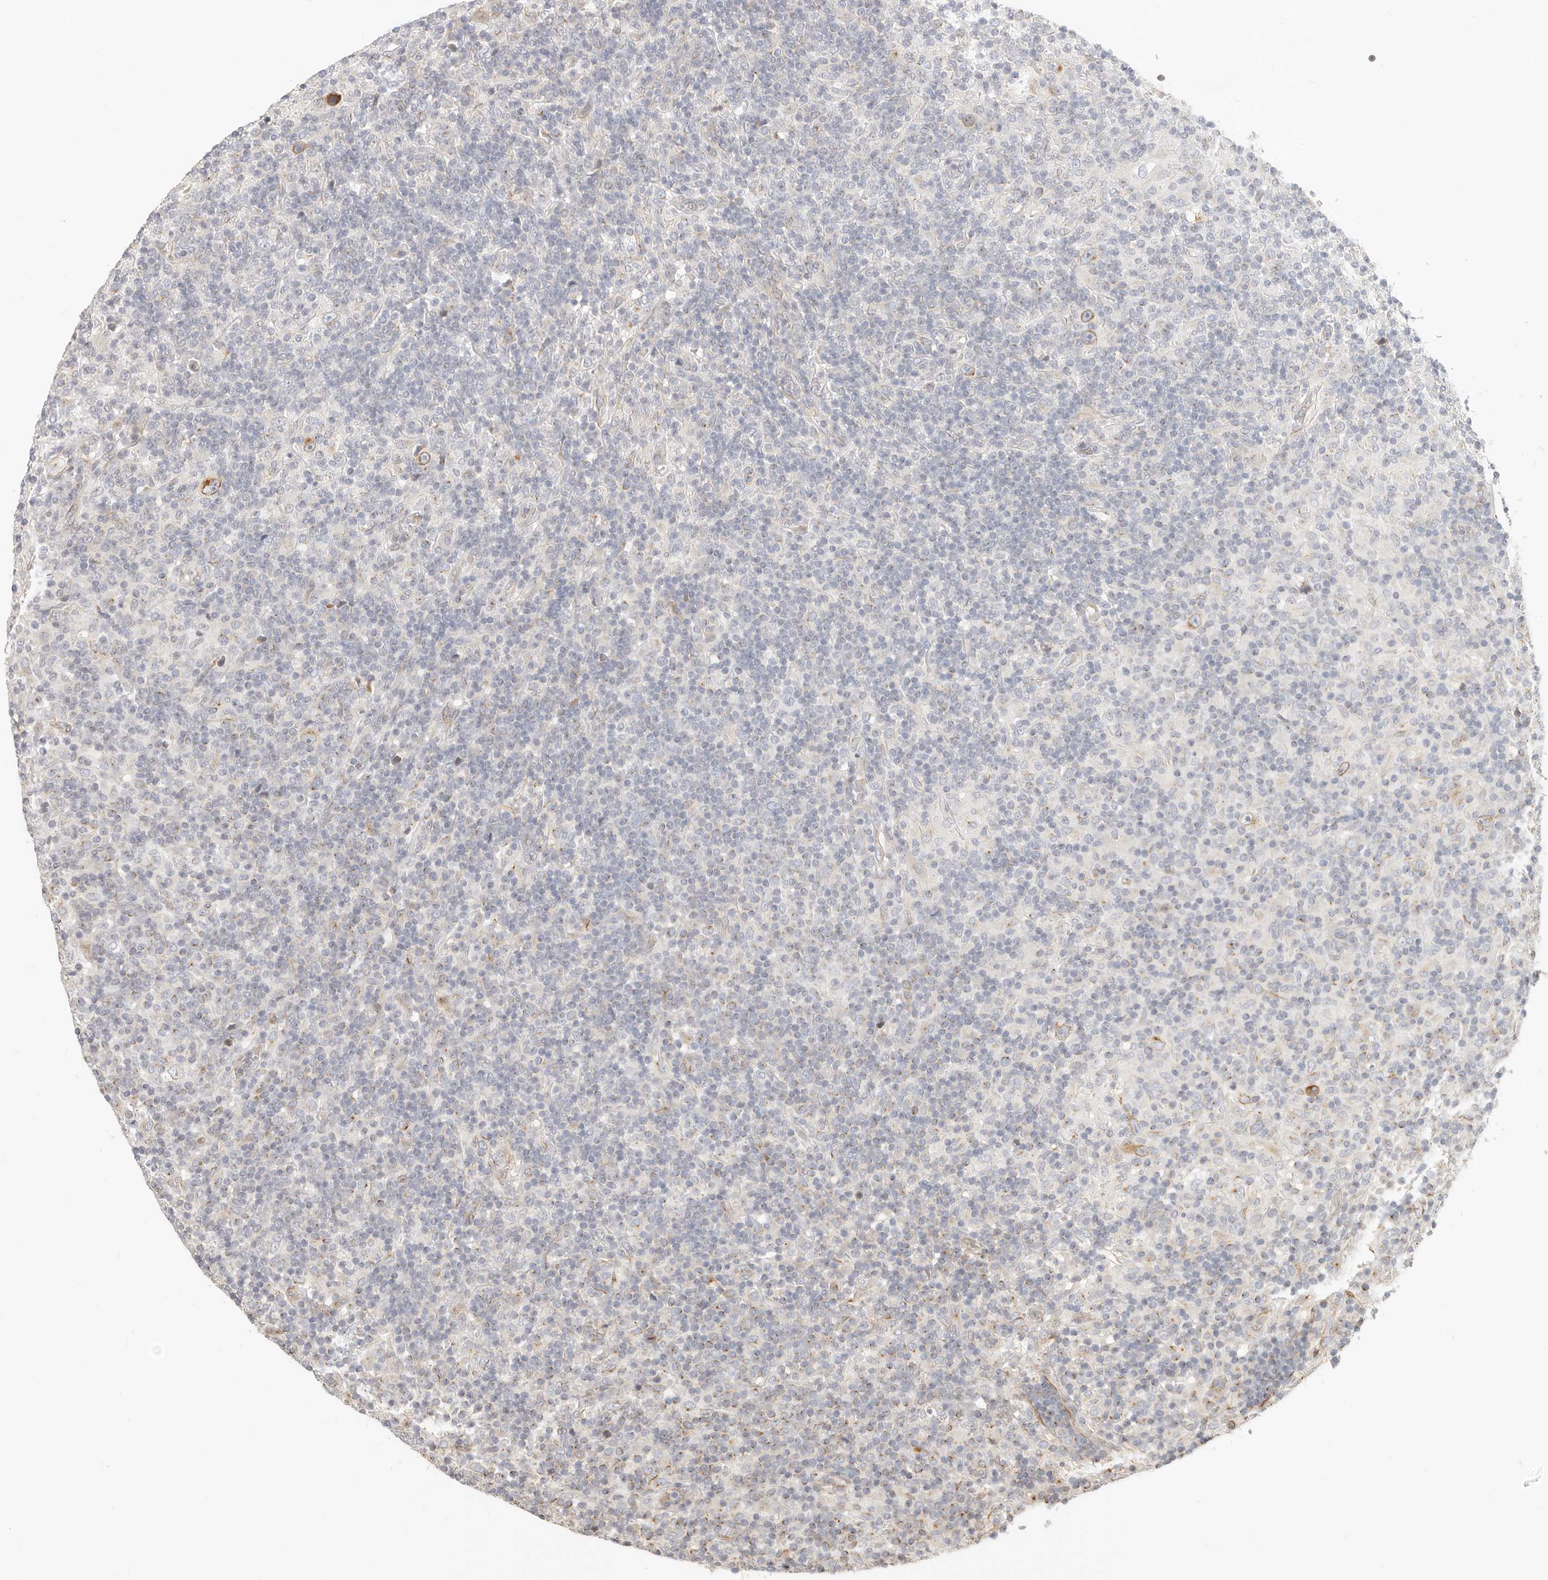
{"staining": {"intensity": "negative", "quantity": "none", "location": "none"}, "tissue": "lymphoma", "cell_type": "Tumor cells", "image_type": "cancer", "snomed": [{"axis": "morphology", "description": "Hodgkin's disease, NOS"}, {"axis": "topography", "description": "Lymph node"}], "caption": "Tumor cells are negative for protein expression in human lymphoma. The staining is performed using DAB (3,3'-diaminobenzidine) brown chromogen with nuclei counter-stained in using hematoxylin.", "gene": "DTNBP1", "patient": {"sex": "male", "age": 70}}